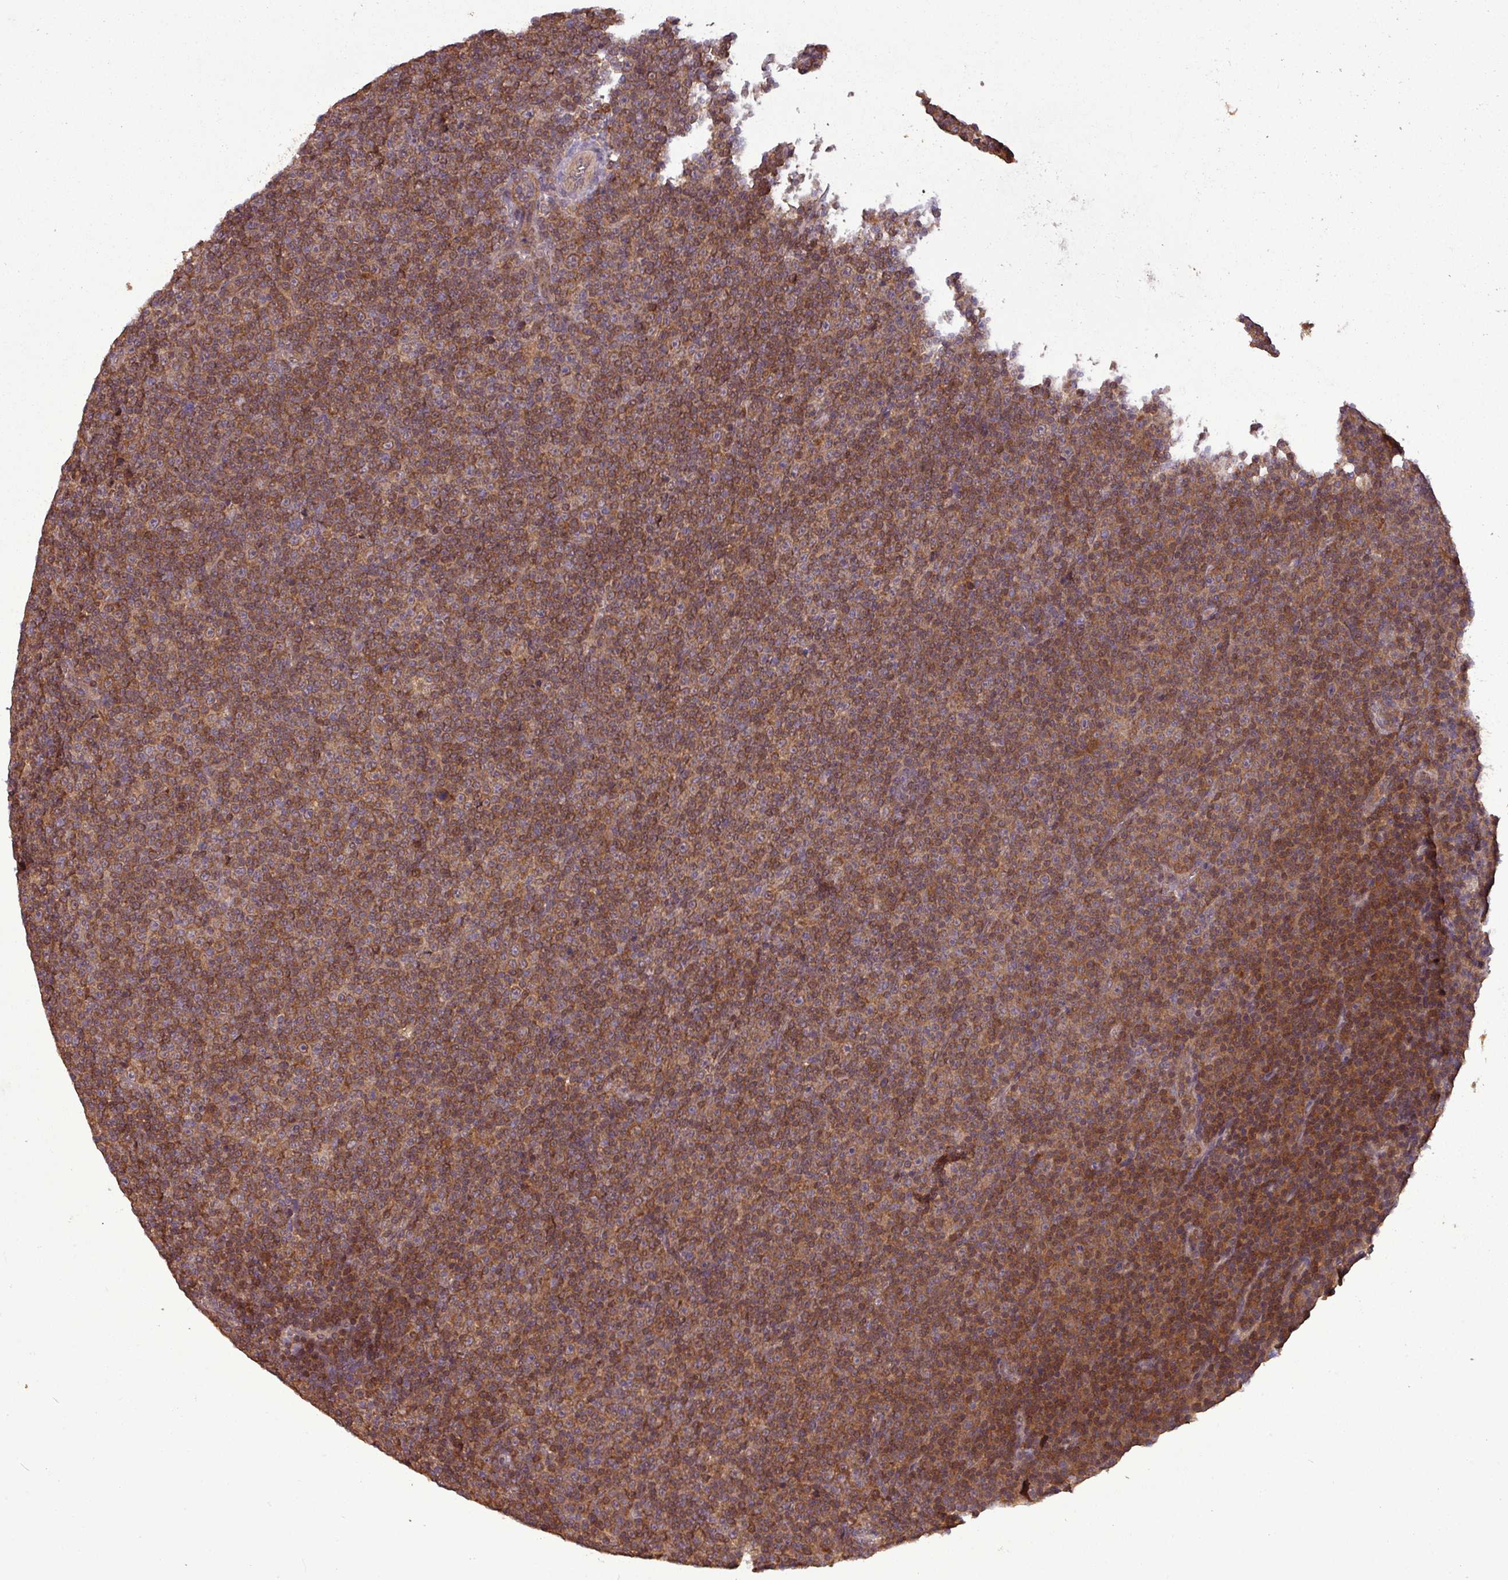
{"staining": {"intensity": "moderate", "quantity": ">75%", "location": "cytoplasmic/membranous,nuclear"}, "tissue": "lymphoma", "cell_type": "Tumor cells", "image_type": "cancer", "snomed": [{"axis": "morphology", "description": "Malignant lymphoma, non-Hodgkin's type, Low grade"}, {"axis": "topography", "description": "Lymph node"}], "caption": "Tumor cells show medium levels of moderate cytoplasmic/membranous and nuclear positivity in about >75% of cells in human malignant lymphoma, non-Hodgkin's type (low-grade).", "gene": "NT5C3A", "patient": {"sex": "female", "age": 67}}